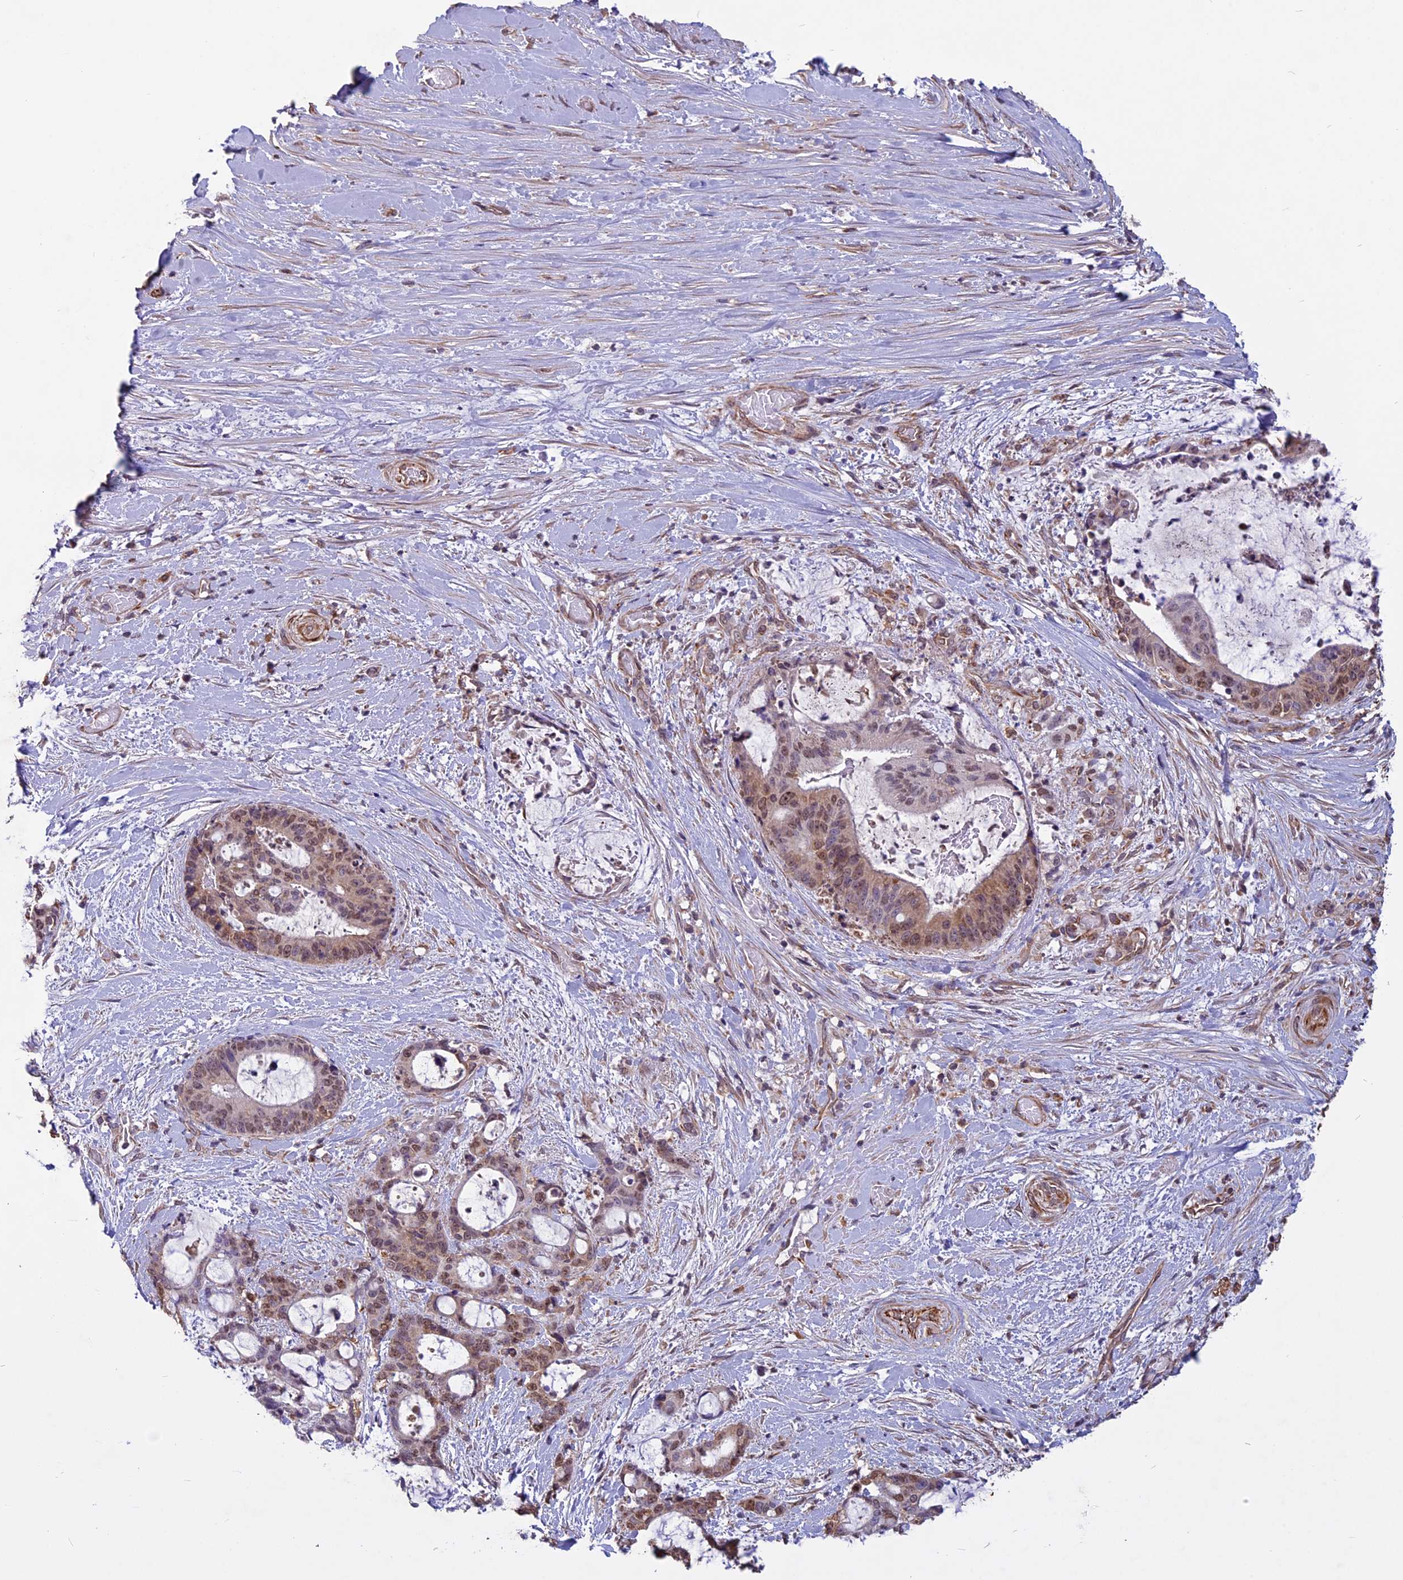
{"staining": {"intensity": "moderate", "quantity": ">75%", "location": "cytoplasmic/membranous,nuclear"}, "tissue": "liver cancer", "cell_type": "Tumor cells", "image_type": "cancer", "snomed": [{"axis": "morphology", "description": "Normal tissue, NOS"}, {"axis": "morphology", "description": "Cholangiocarcinoma"}, {"axis": "topography", "description": "Liver"}, {"axis": "topography", "description": "Peripheral nerve tissue"}], "caption": "Cholangiocarcinoma (liver) stained with a brown dye demonstrates moderate cytoplasmic/membranous and nuclear positive positivity in about >75% of tumor cells.", "gene": "C3orf70", "patient": {"sex": "female", "age": 73}}